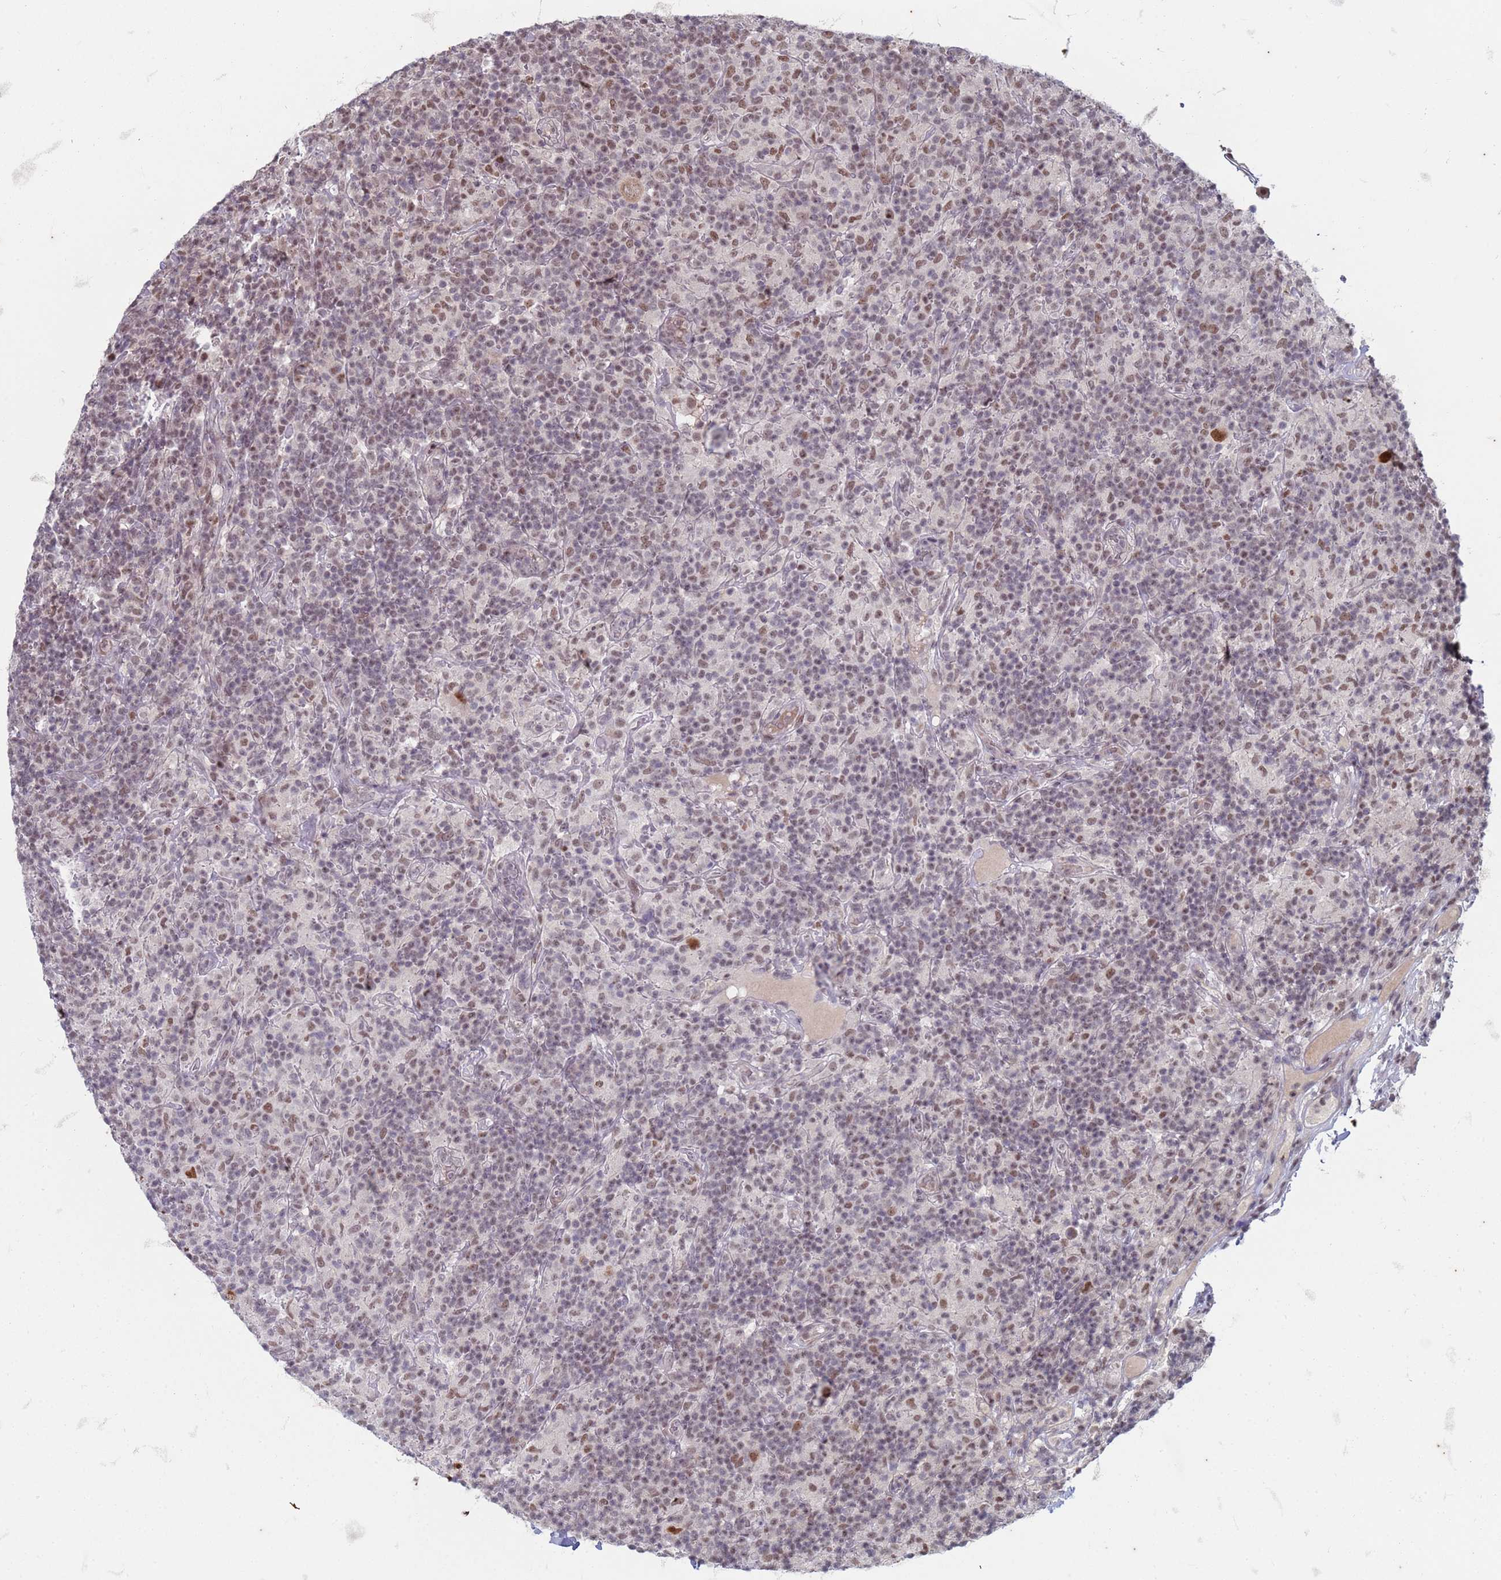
{"staining": {"intensity": "strong", "quantity": ">75%", "location": "nuclear"}, "tissue": "lymphoma", "cell_type": "Tumor cells", "image_type": "cancer", "snomed": [{"axis": "morphology", "description": "Hodgkin's disease, NOS"}, {"axis": "topography", "description": "Lymph node"}], "caption": "Lymphoma tissue displays strong nuclear positivity in about >75% of tumor cells", "gene": "TRMT6", "patient": {"sex": "male", "age": 70}}